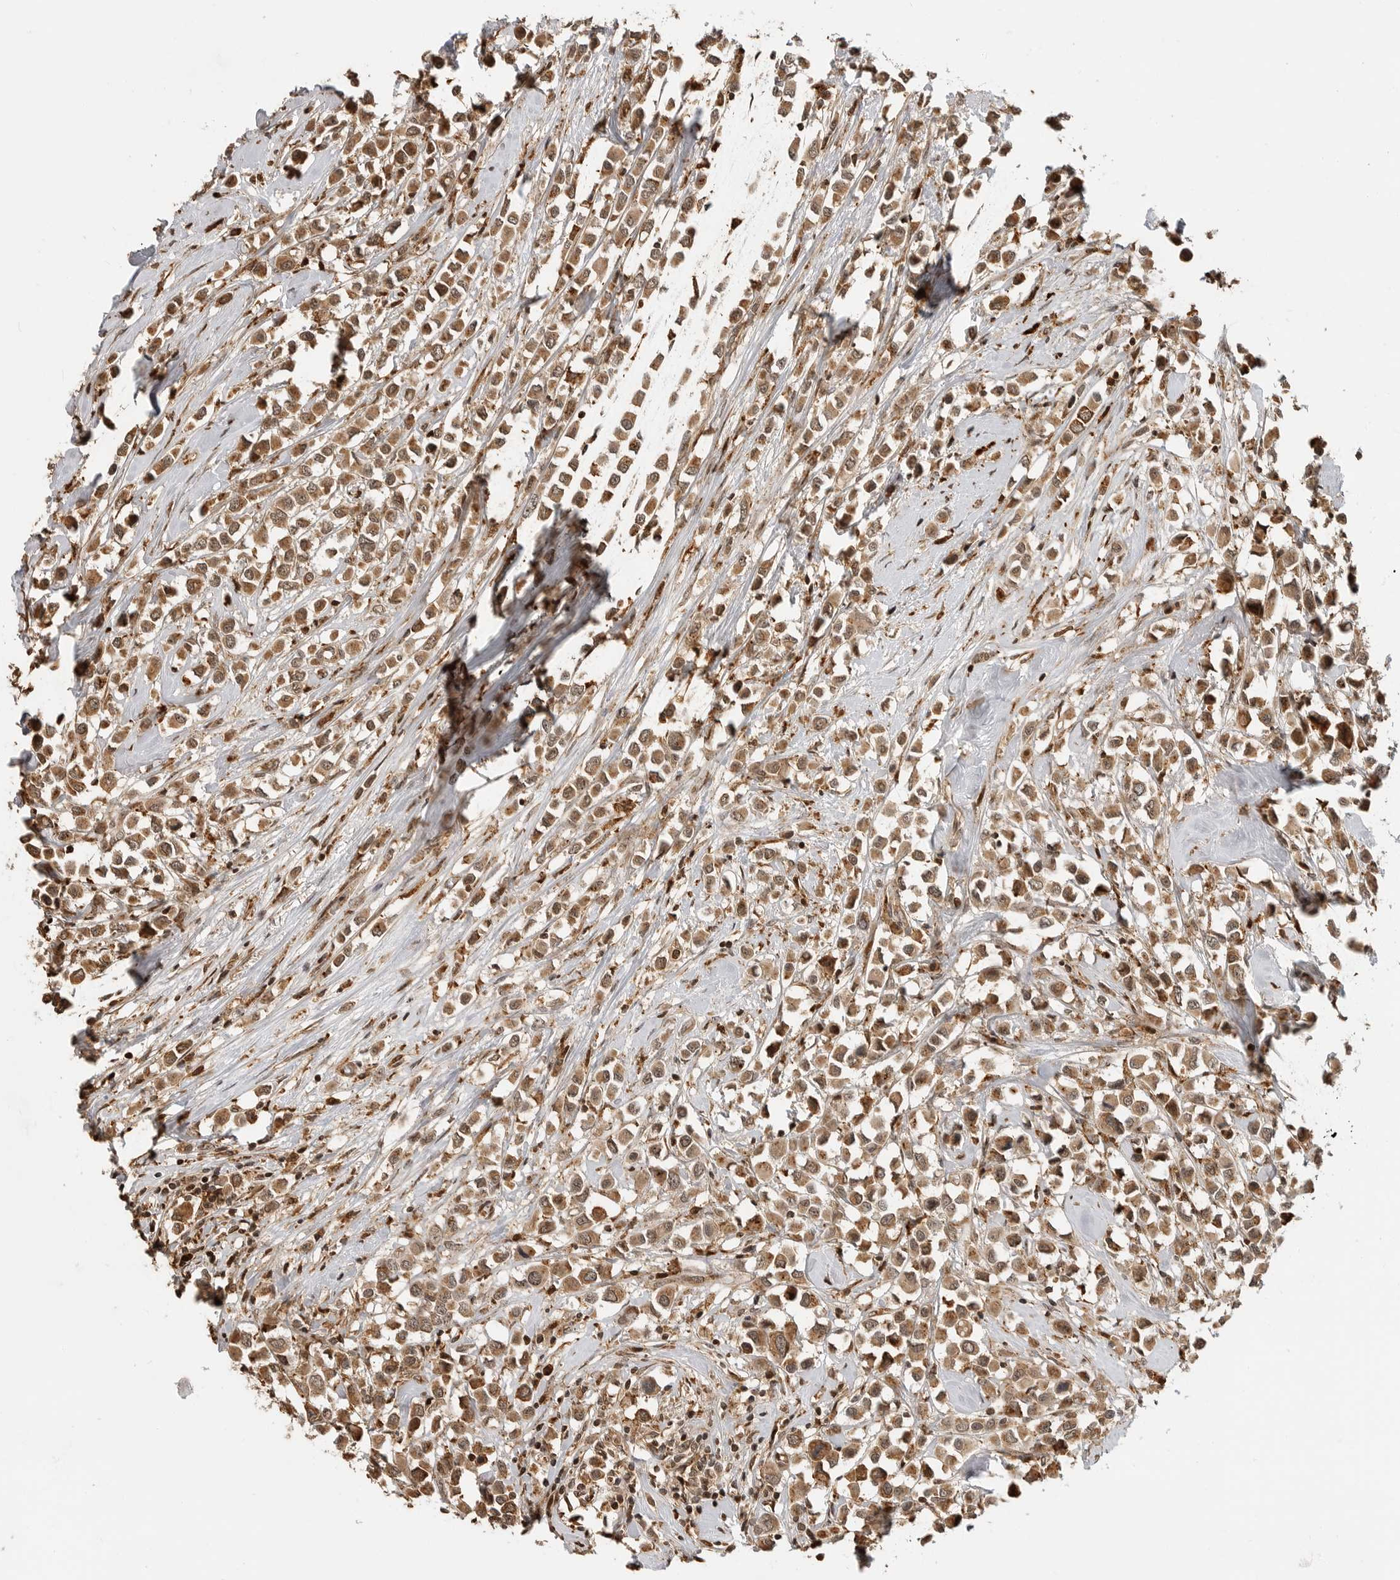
{"staining": {"intensity": "moderate", "quantity": ">75%", "location": "cytoplasmic/membranous,nuclear"}, "tissue": "breast cancer", "cell_type": "Tumor cells", "image_type": "cancer", "snomed": [{"axis": "morphology", "description": "Duct carcinoma"}, {"axis": "topography", "description": "Breast"}], "caption": "Breast cancer (infiltrating ductal carcinoma) stained with IHC exhibits moderate cytoplasmic/membranous and nuclear expression in approximately >75% of tumor cells.", "gene": "BMP2K", "patient": {"sex": "female", "age": 61}}